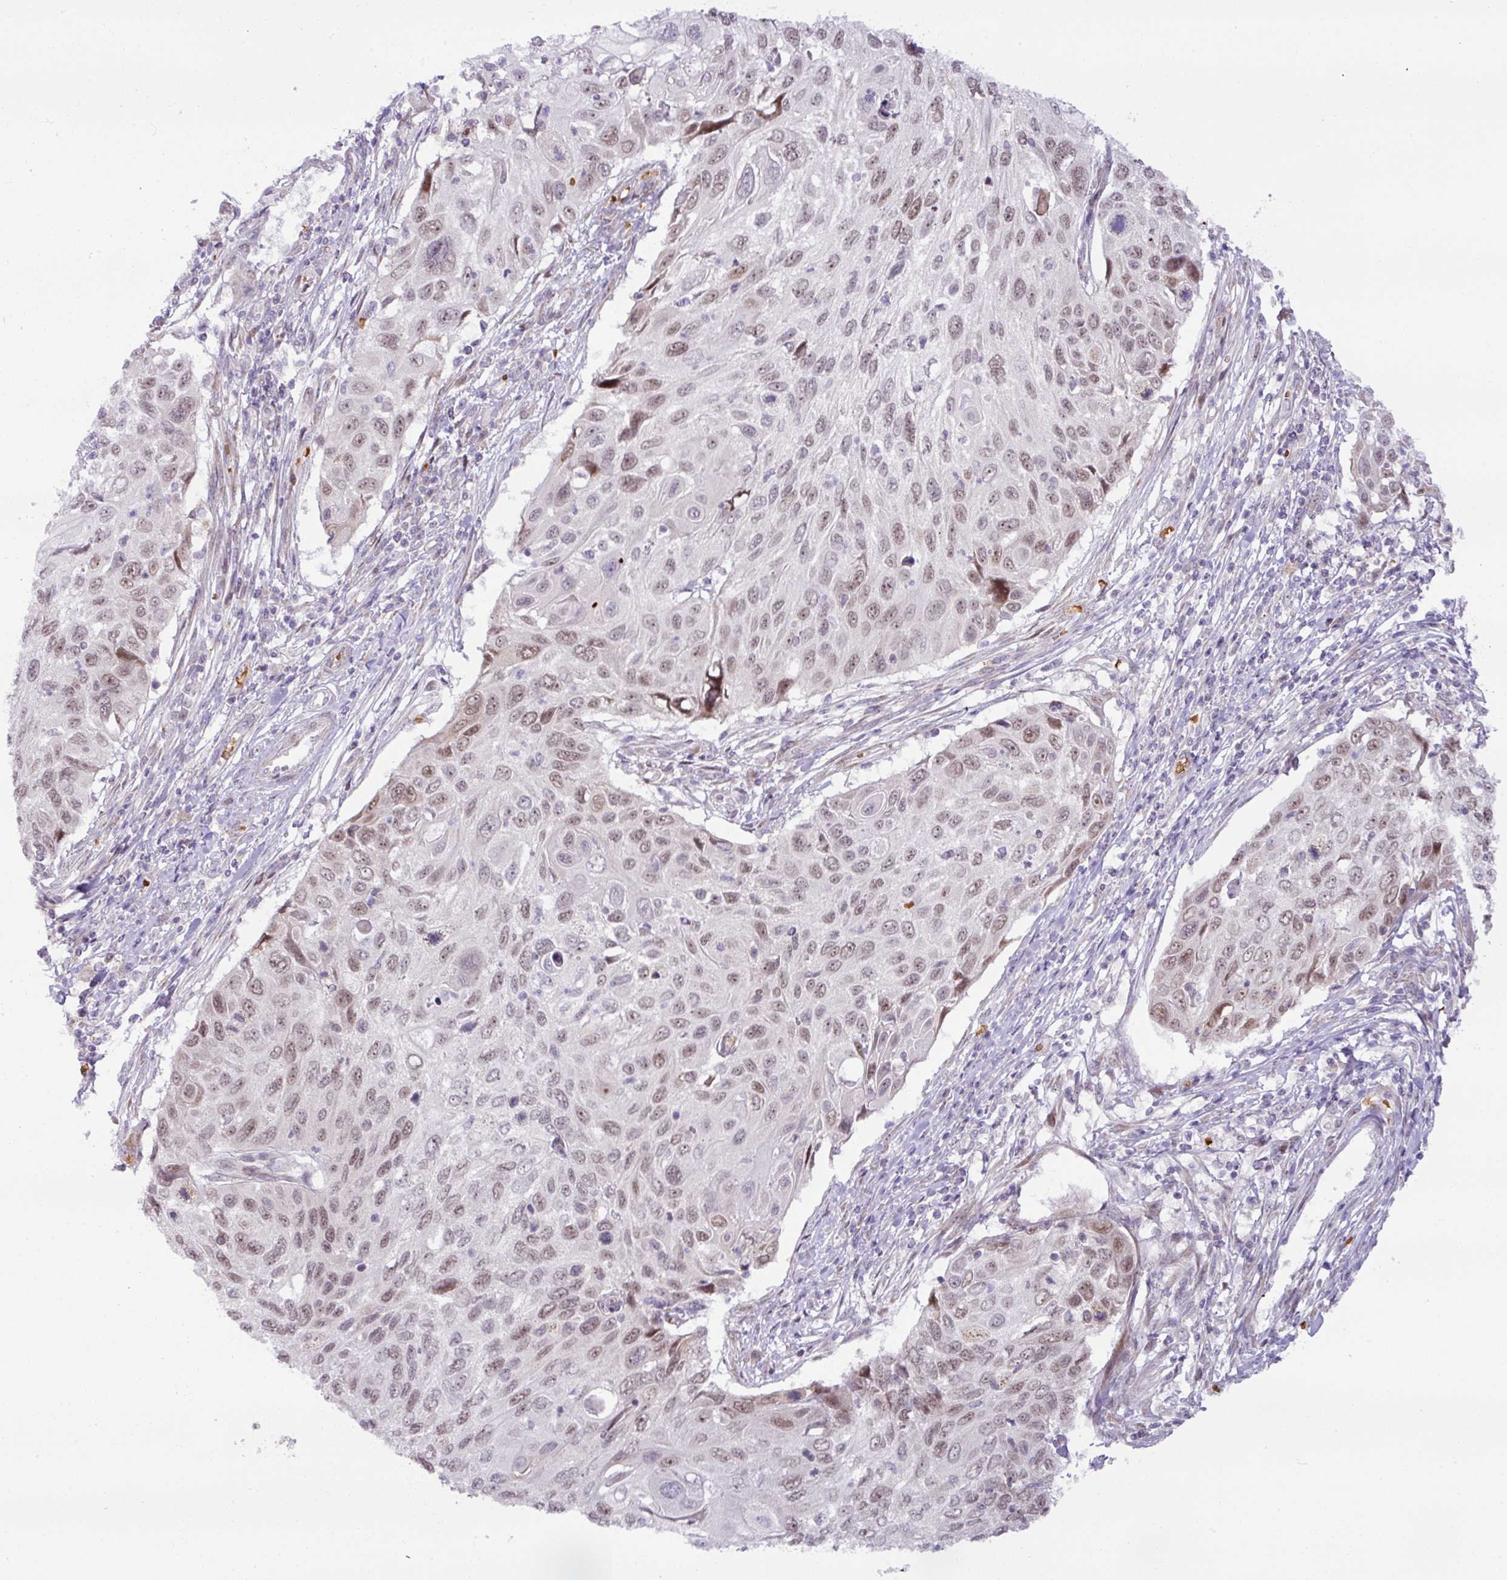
{"staining": {"intensity": "moderate", "quantity": "25%-75%", "location": "nuclear"}, "tissue": "cervical cancer", "cell_type": "Tumor cells", "image_type": "cancer", "snomed": [{"axis": "morphology", "description": "Squamous cell carcinoma, NOS"}, {"axis": "topography", "description": "Cervix"}], "caption": "Immunohistochemical staining of cervical cancer (squamous cell carcinoma) exhibits medium levels of moderate nuclear positivity in approximately 25%-75% of tumor cells. Immunohistochemistry (ihc) stains the protein in brown and the nuclei are stained blue.", "gene": "PARP2", "patient": {"sex": "female", "age": 70}}